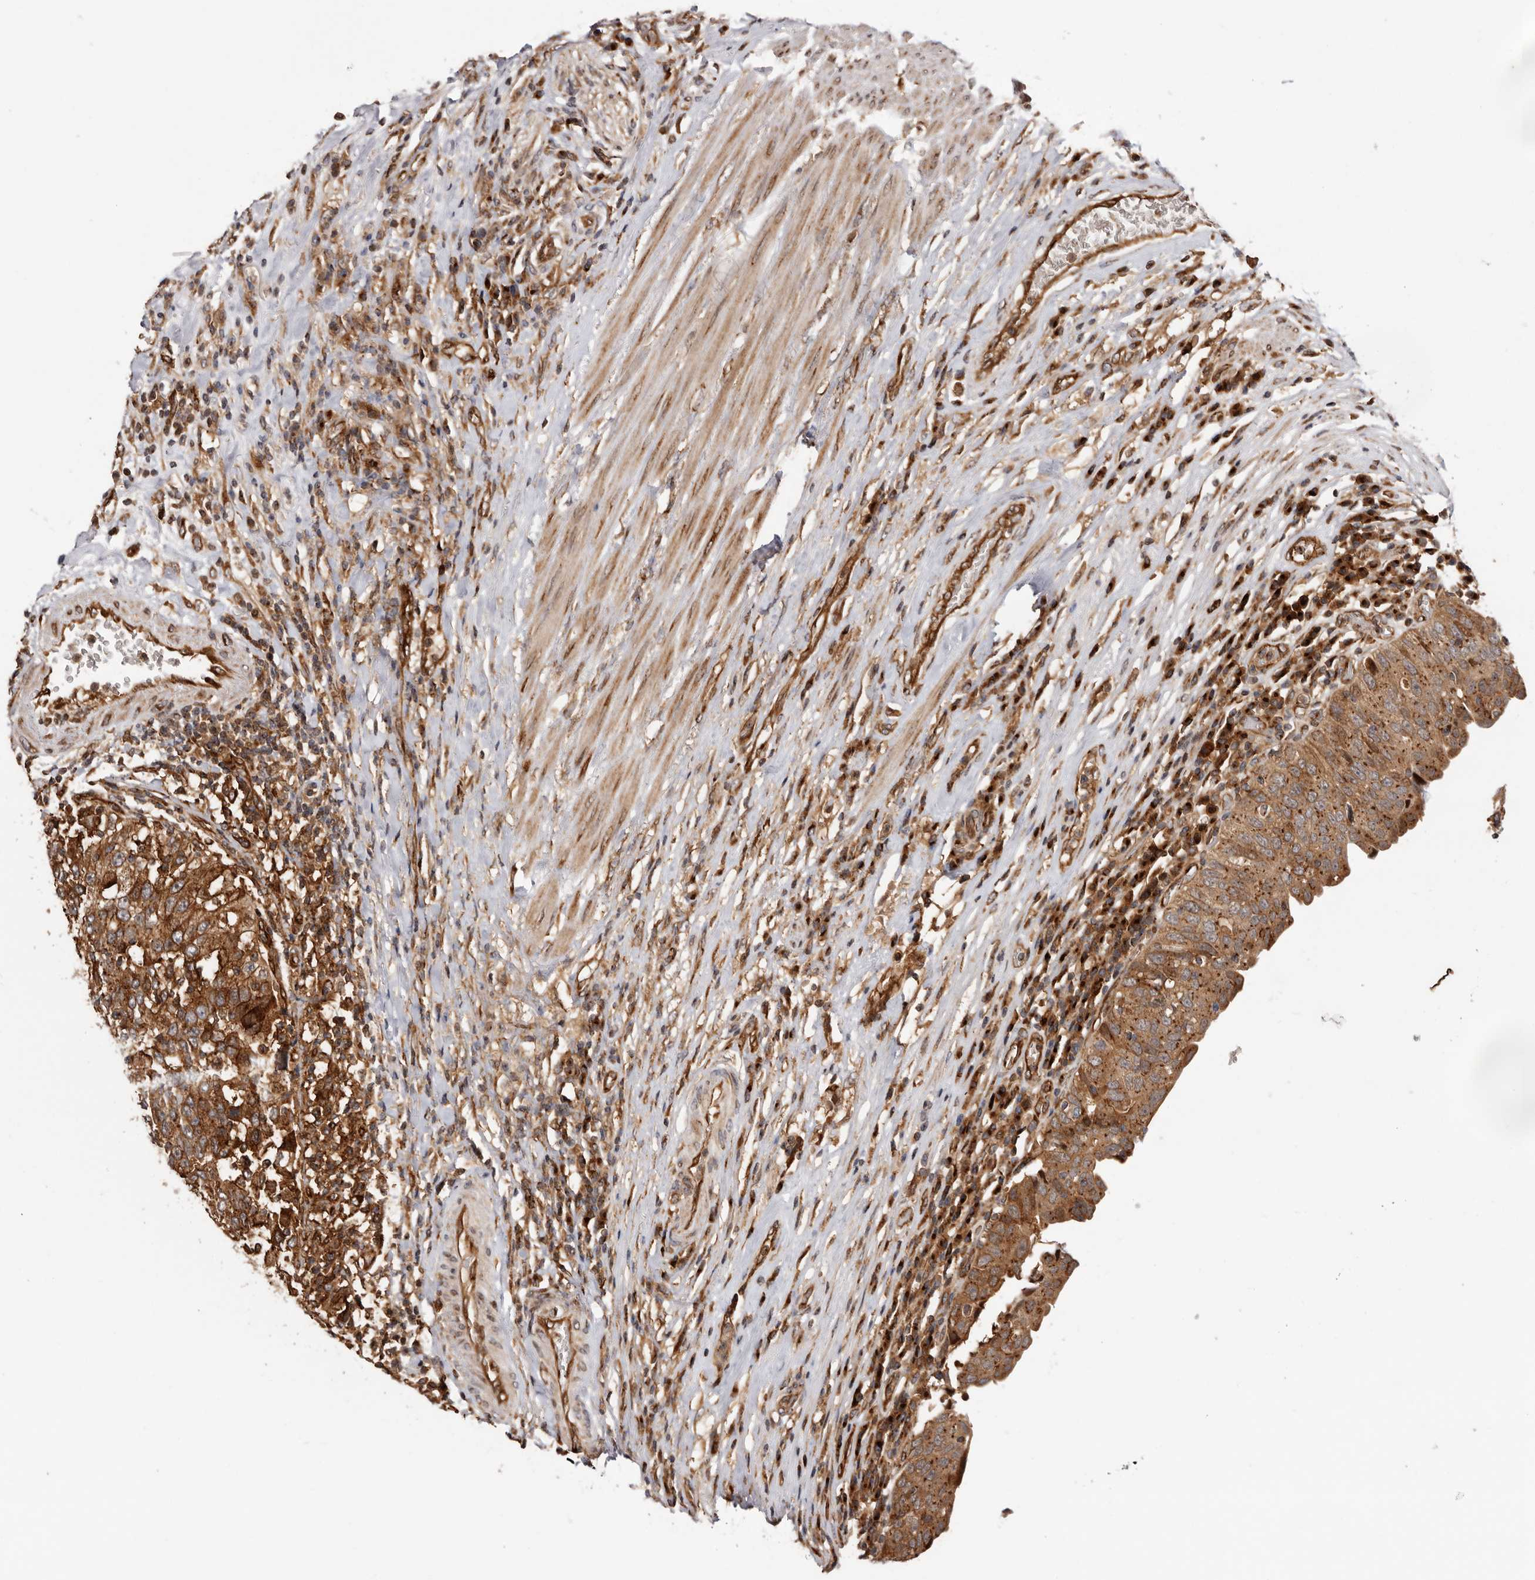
{"staining": {"intensity": "moderate", "quantity": "25%-75%", "location": "cytoplasmic/membranous"}, "tissue": "urothelial cancer", "cell_type": "Tumor cells", "image_type": "cancer", "snomed": [{"axis": "morphology", "description": "Urothelial carcinoma, High grade"}, {"axis": "topography", "description": "Urinary bladder"}], "caption": "Protein staining of urothelial carcinoma (high-grade) tissue displays moderate cytoplasmic/membranous expression in about 25%-75% of tumor cells.", "gene": "GPR27", "patient": {"sex": "female", "age": 80}}